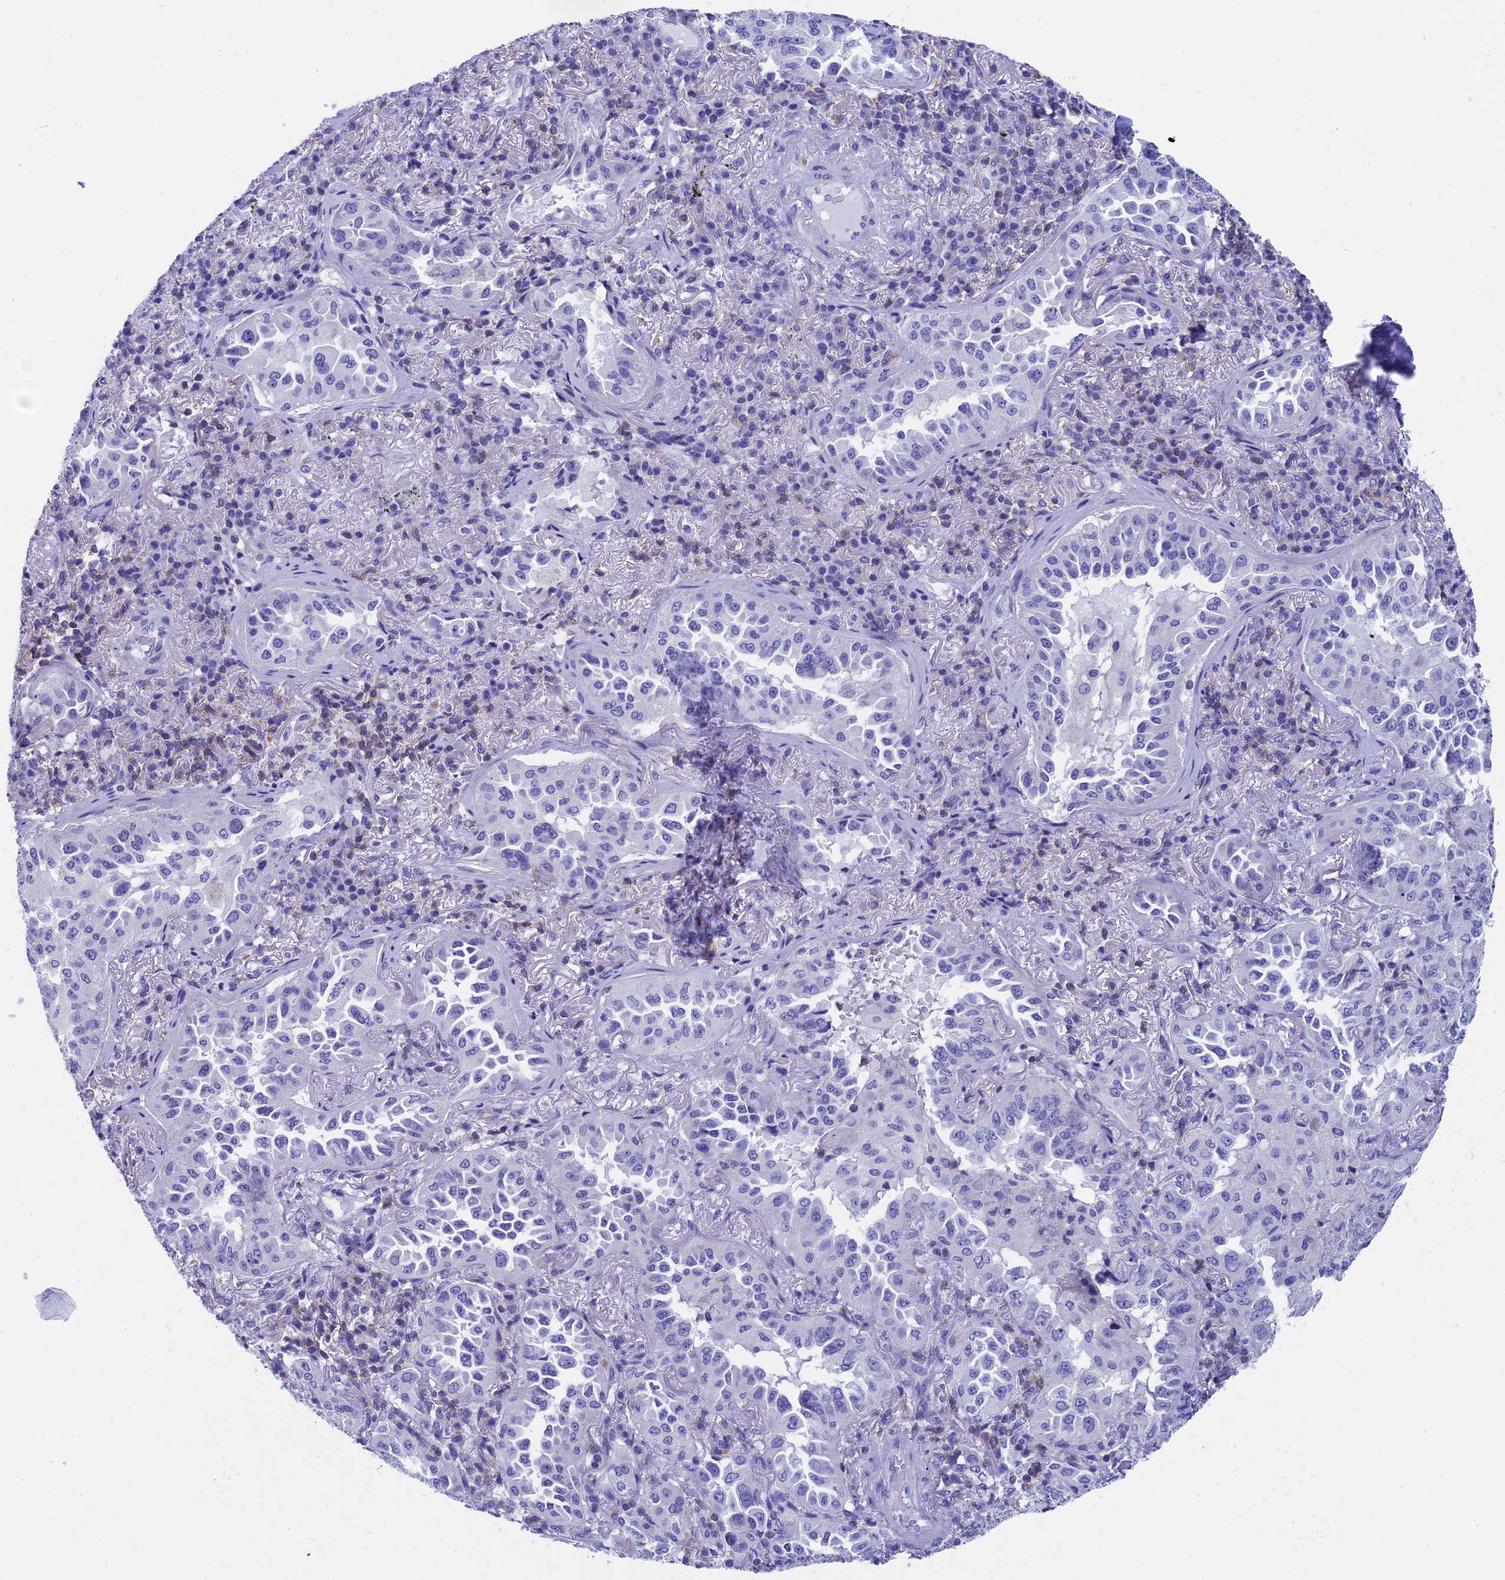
{"staining": {"intensity": "negative", "quantity": "none", "location": "none"}, "tissue": "lung cancer", "cell_type": "Tumor cells", "image_type": "cancer", "snomed": [{"axis": "morphology", "description": "Adenocarcinoma, NOS"}, {"axis": "topography", "description": "Lung"}], "caption": "Lung cancer stained for a protein using immunohistochemistry (IHC) displays no positivity tumor cells.", "gene": "SEPTIN1", "patient": {"sex": "female", "age": 69}}